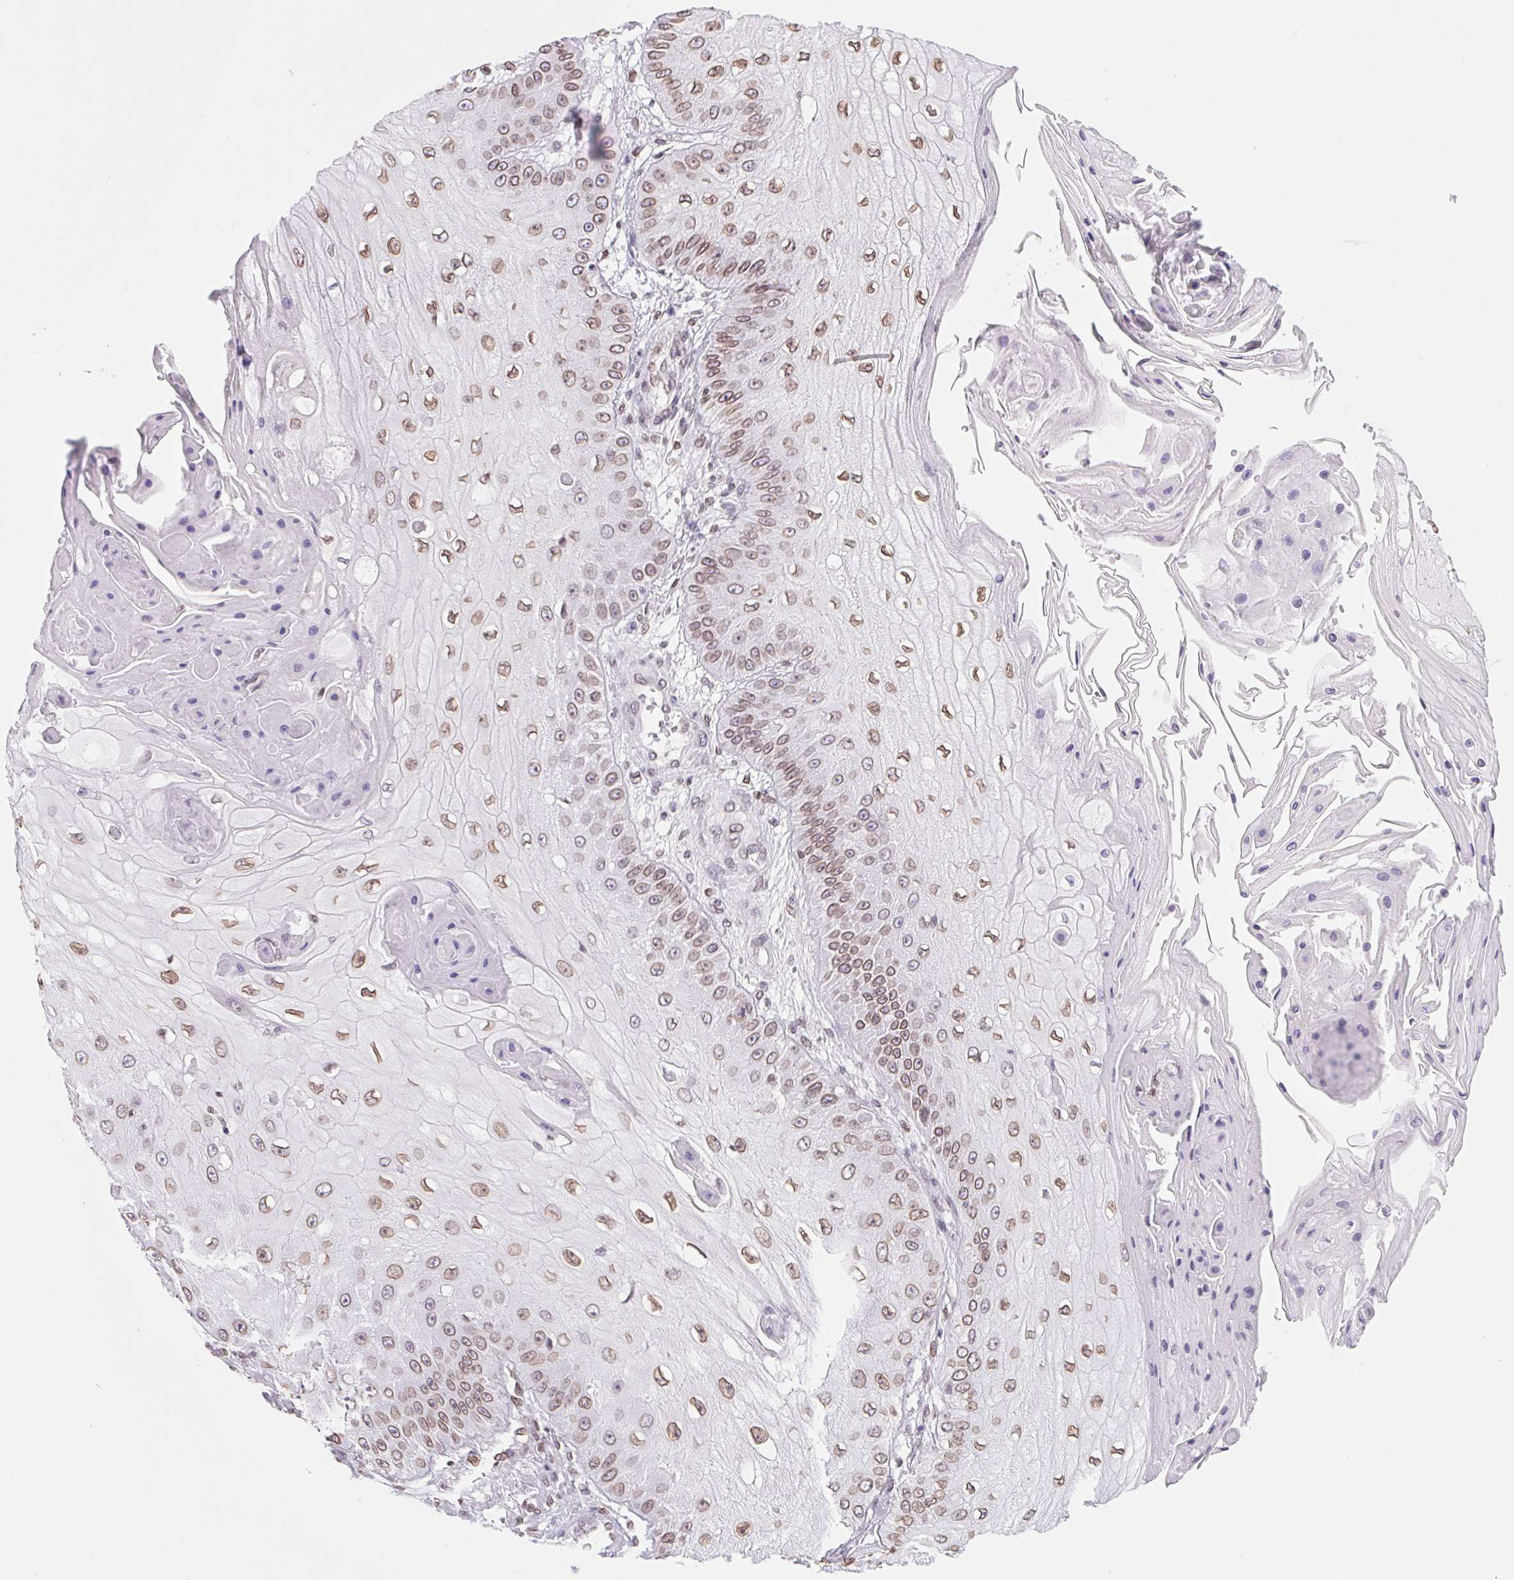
{"staining": {"intensity": "moderate", "quantity": ">75%", "location": "cytoplasmic/membranous,nuclear"}, "tissue": "skin cancer", "cell_type": "Tumor cells", "image_type": "cancer", "snomed": [{"axis": "morphology", "description": "Squamous cell carcinoma, NOS"}, {"axis": "topography", "description": "Skin"}], "caption": "Squamous cell carcinoma (skin) was stained to show a protein in brown. There is medium levels of moderate cytoplasmic/membranous and nuclear expression in about >75% of tumor cells.", "gene": "LMNB2", "patient": {"sex": "male", "age": 70}}